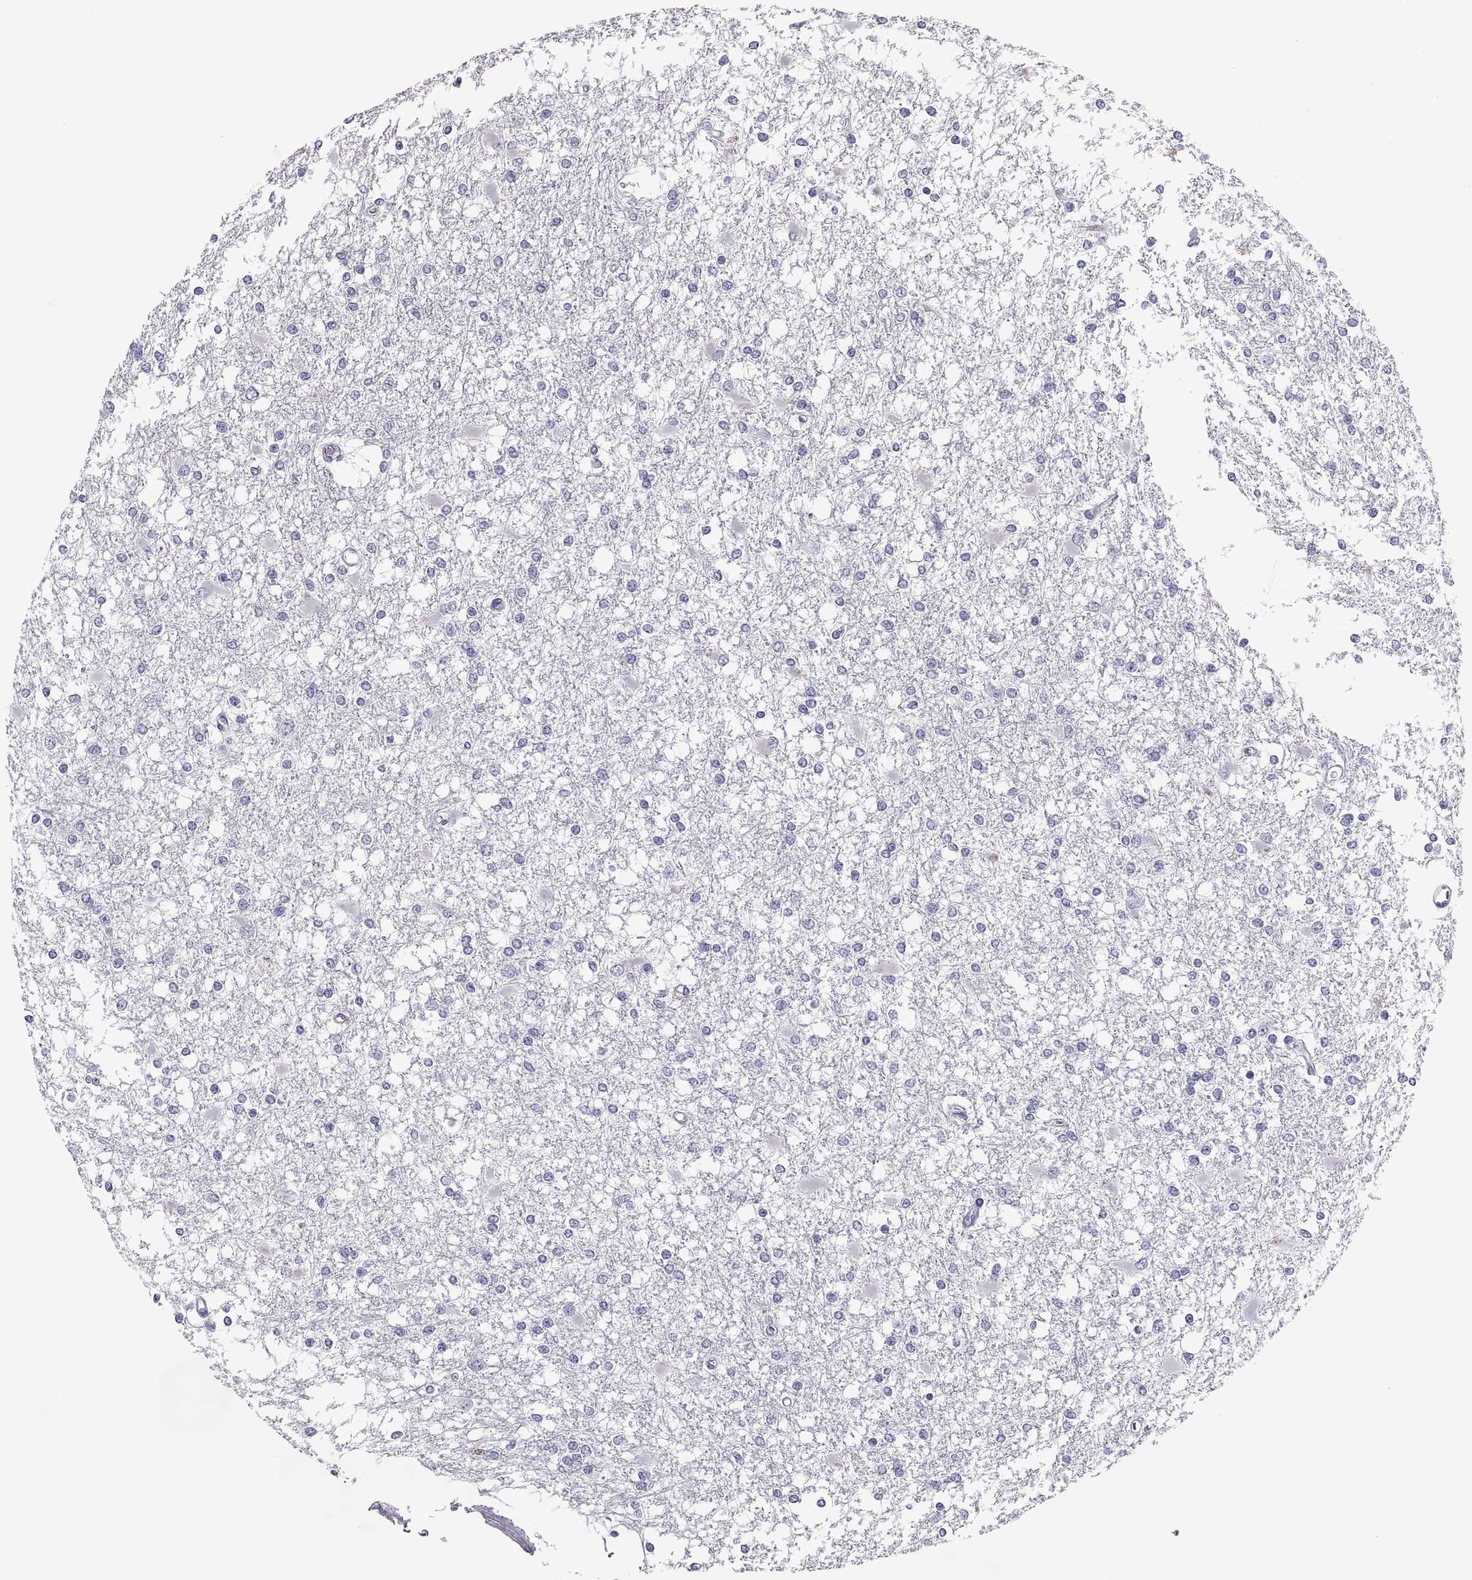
{"staining": {"intensity": "negative", "quantity": "none", "location": "none"}, "tissue": "glioma", "cell_type": "Tumor cells", "image_type": "cancer", "snomed": [{"axis": "morphology", "description": "Glioma, malignant, High grade"}, {"axis": "topography", "description": "Cerebral cortex"}], "caption": "Tumor cells show no significant staining in glioma. (DAB (3,3'-diaminobenzidine) IHC, high magnification).", "gene": "FAM170A", "patient": {"sex": "male", "age": 79}}